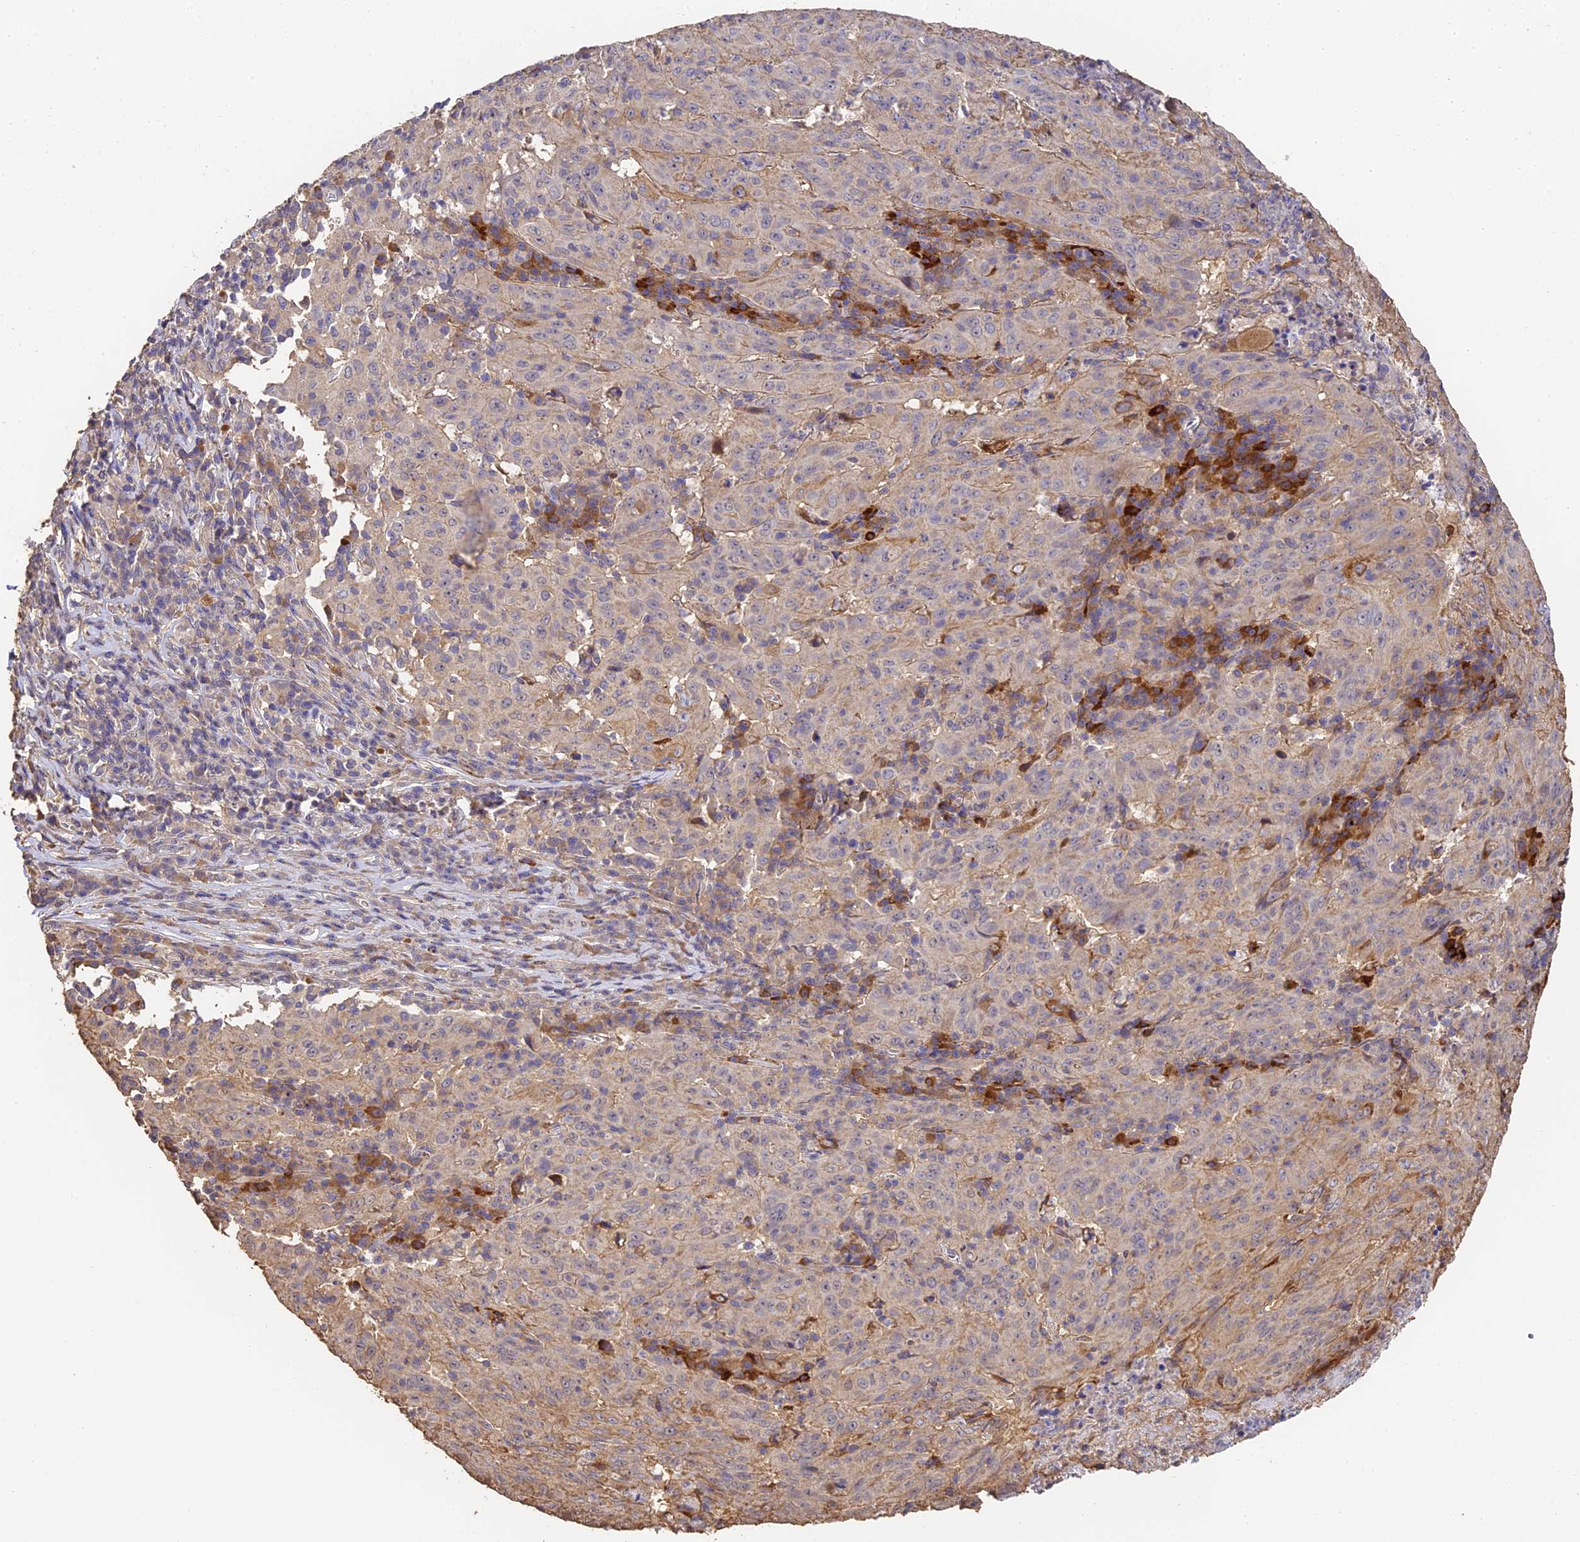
{"staining": {"intensity": "negative", "quantity": "none", "location": "none"}, "tissue": "pancreatic cancer", "cell_type": "Tumor cells", "image_type": "cancer", "snomed": [{"axis": "morphology", "description": "Adenocarcinoma, NOS"}, {"axis": "topography", "description": "Pancreas"}], "caption": "A micrograph of pancreatic cancer (adenocarcinoma) stained for a protein displays no brown staining in tumor cells. The staining is performed using DAB (3,3'-diaminobenzidine) brown chromogen with nuclei counter-stained in using hematoxylin.", "gene": "SLC11A1", "patient": {"sex": "male", "age": 63}}